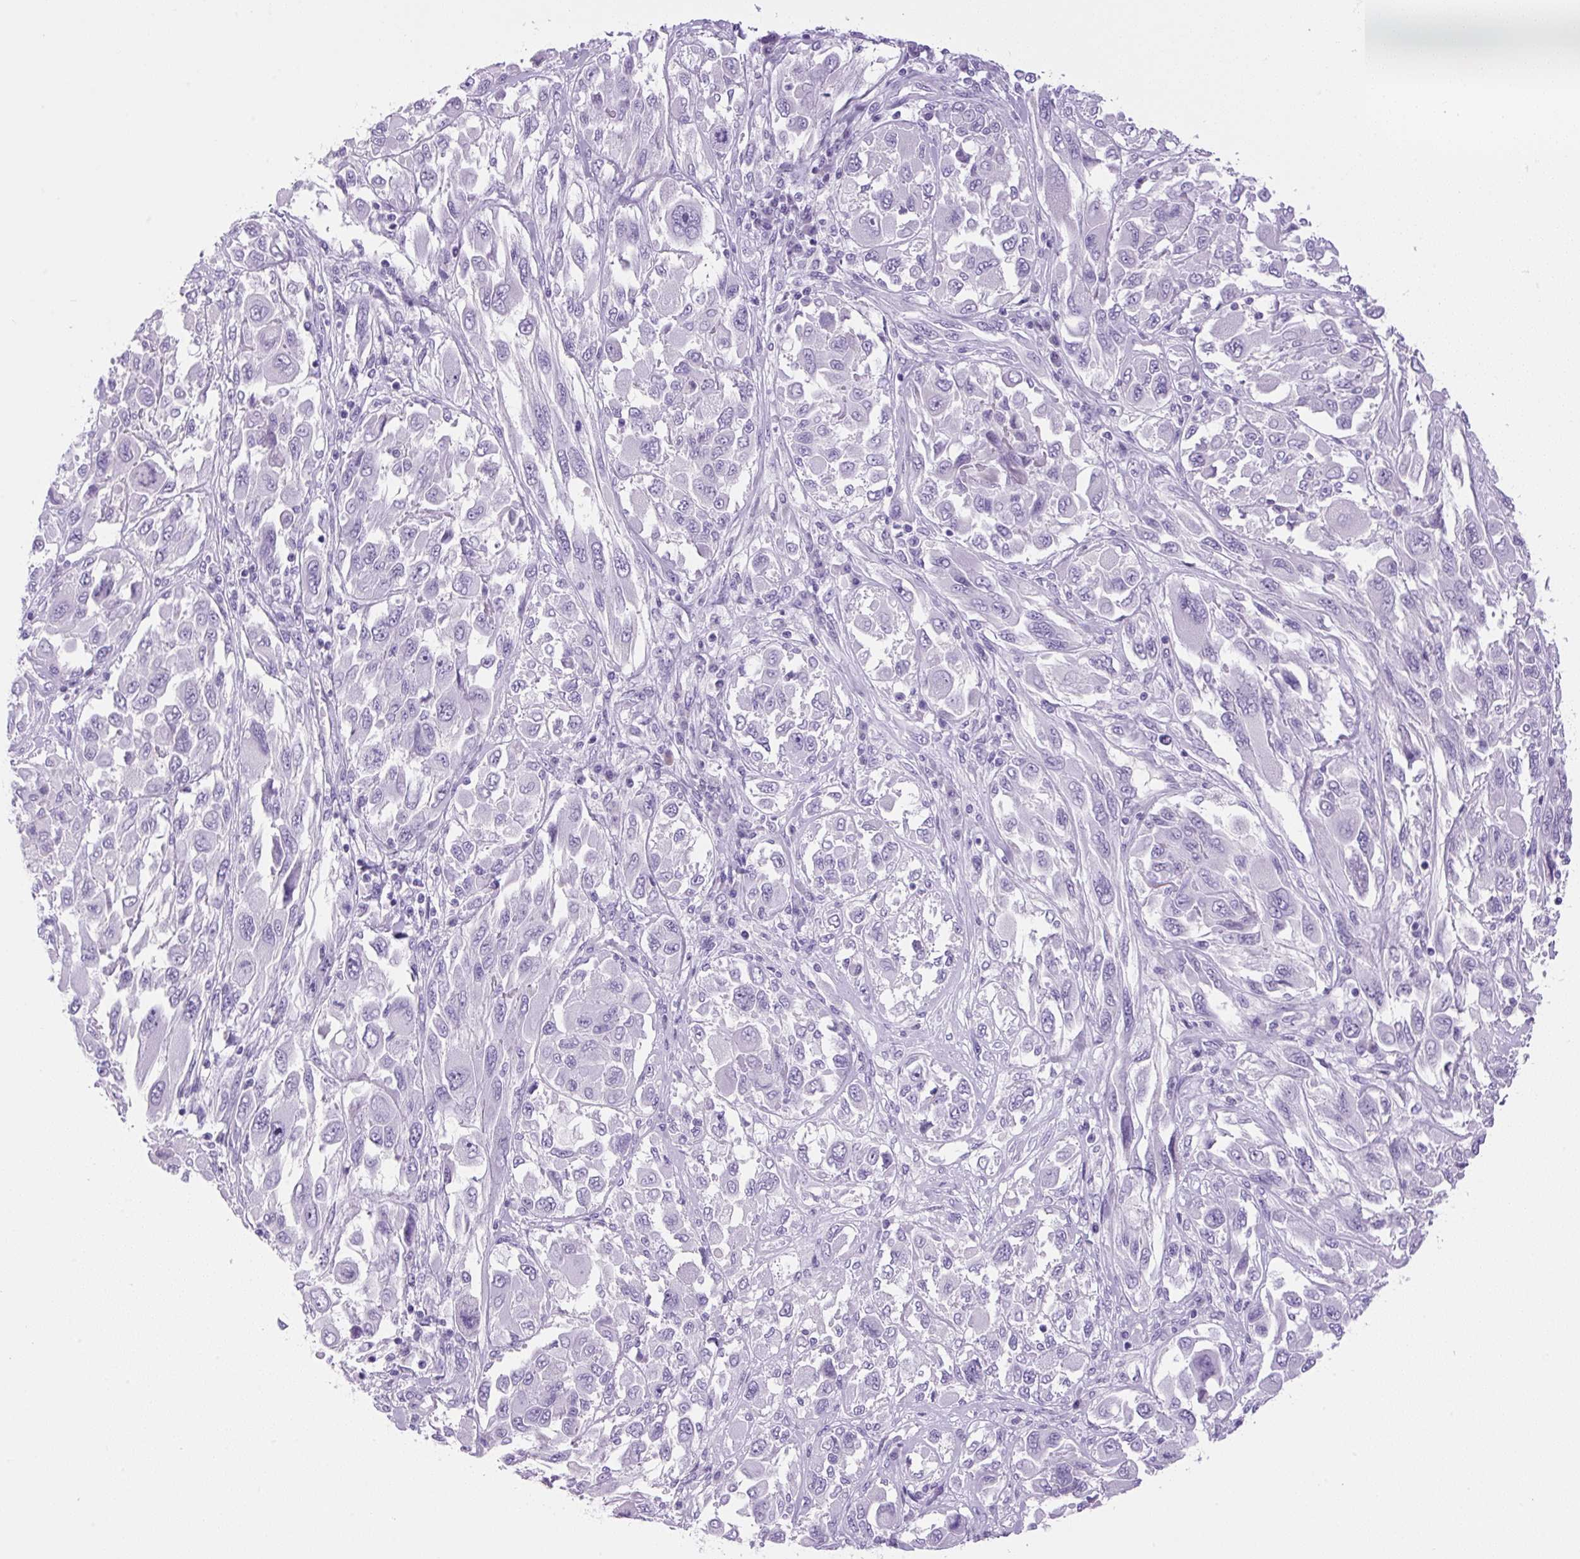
{"staining": {"intensity": "negative", "quantity": "none", "location": "none"}, "tissue": "melanoma", "cell_type": "Tumor cells", "image_type": "cancer", "snomed": [{"axis": "morphology", "description": "Malignant melanoma, NOS"}, {"axis": "topography", "description": "Skin"}], "caption": "This is an immunohistochemistry (IHC) photomicrograph of human malignant melanoma. There is no expression in tumor cells.", "gene": "PRRT1", "patient": {"sex": "female", "age": 91}}